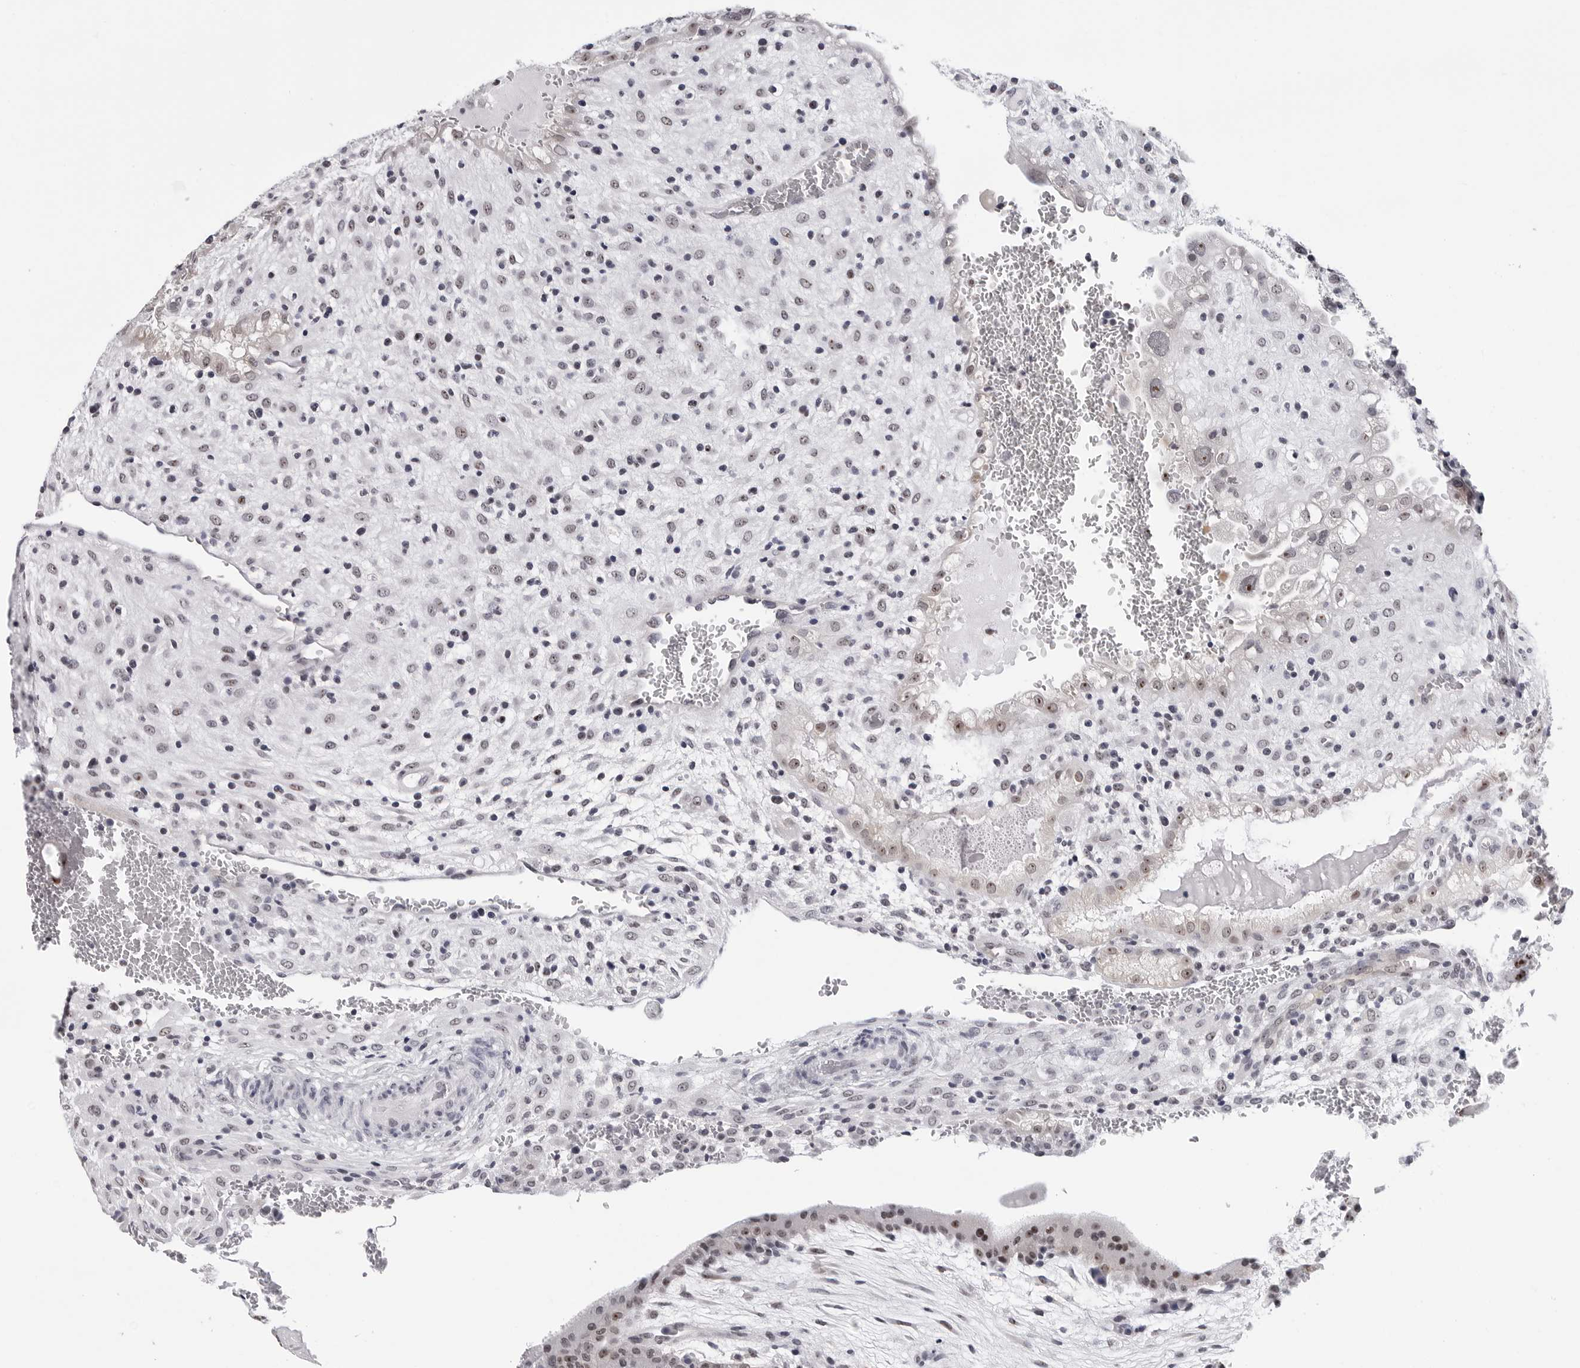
{"staining": {"intensity": "strong", "quantity": ">75%", "location": "nuclear"}, "tissue": "placenta", "cell_type": "Decidual cells", "image_type": "normal", "snomed": [{"axis": "morphology", "description": "Normal tissue, NOS"}, {"axis": "topography", "description": "Placenta"}], "caption": "Brown immunohistochemical staining in normal placenta demonstrates strong nuclear expression in about >75% of decidual cells.", "gene": "GNL2", "patient": {"sex": "female", "age": 35}}